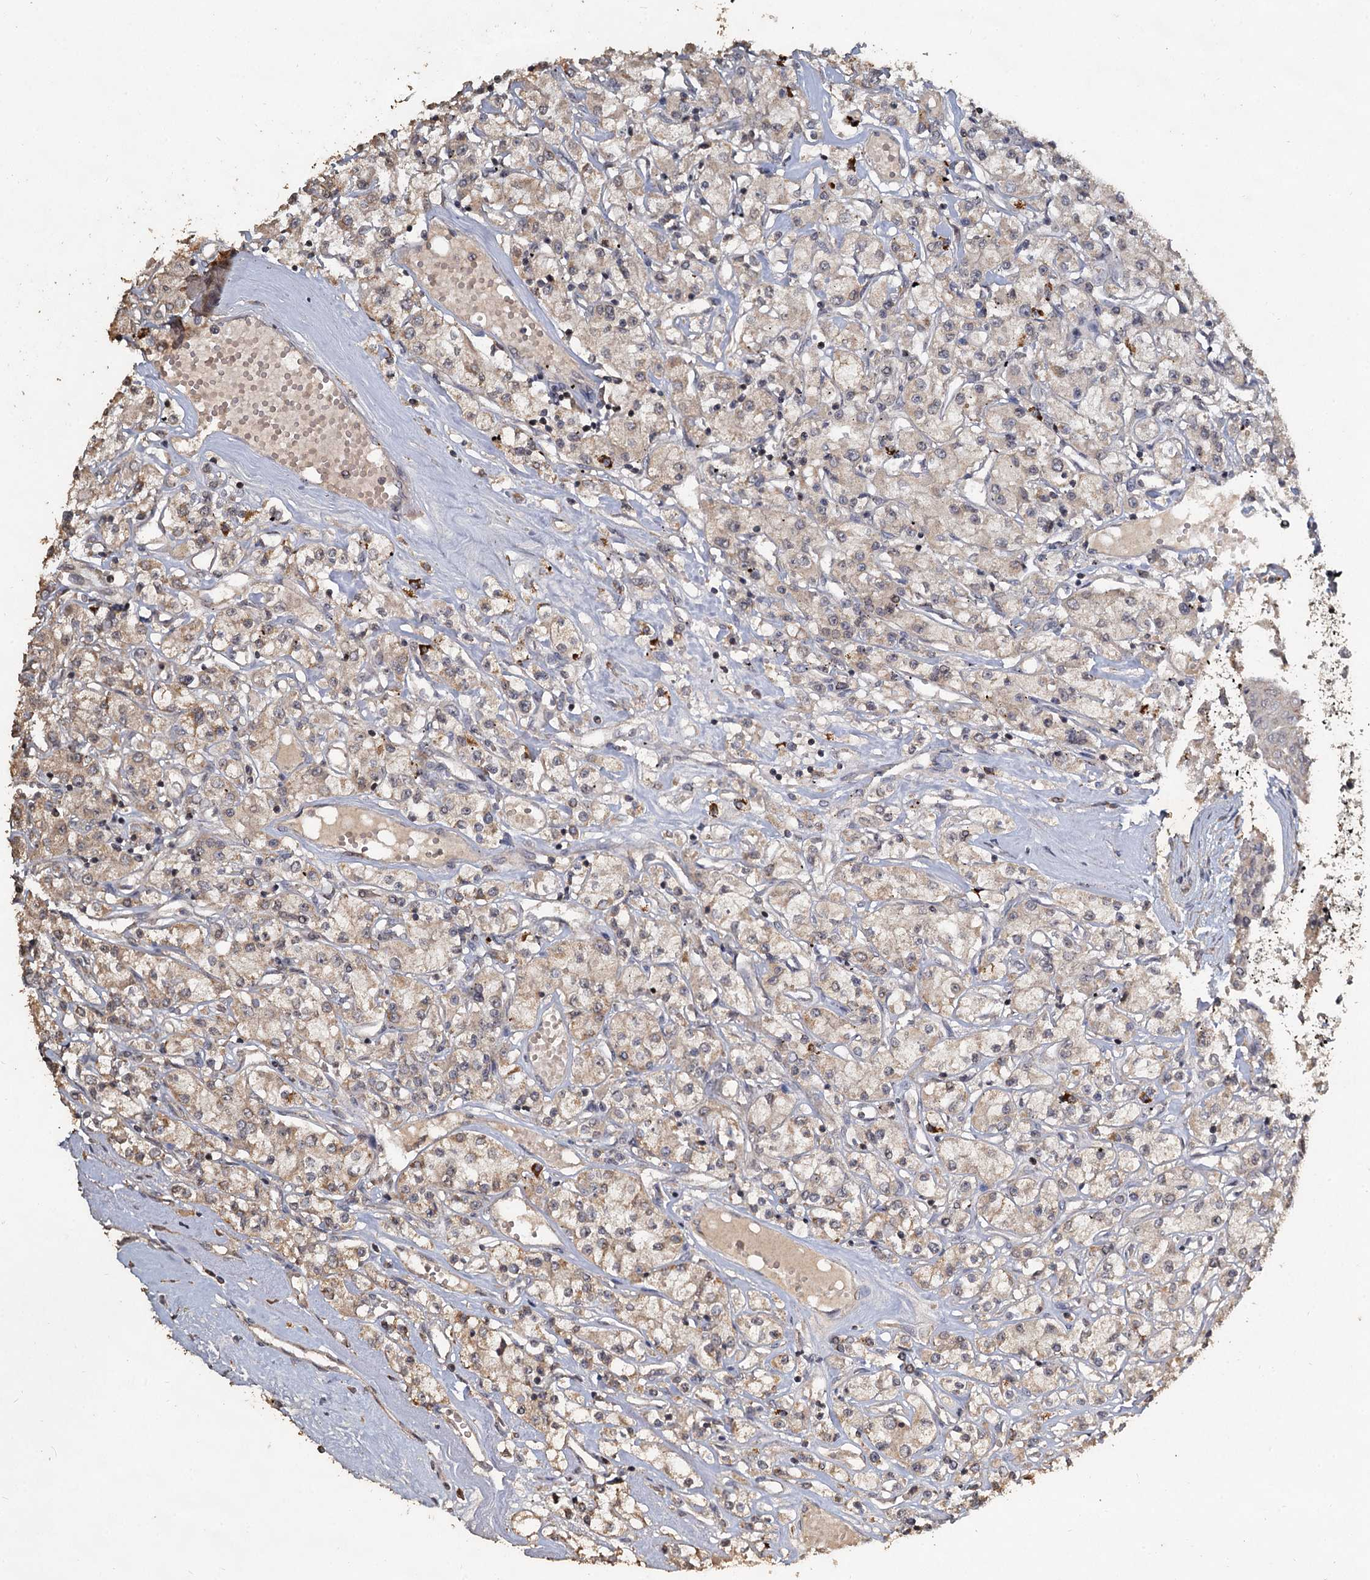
{"staining": {"intensity": "weak", "quantity": "<25%", "location": "cytoplasmic/membranous"}, "tissue": "renal cancer", "cell_type": "Tumor cells", "image_type": "cancer", "snomed": [{"axis": "morphology", "description": "Adenocarcinoma, NOS"}, {"axis": "topography", "description": "Kidney"}], "caption": "Tumor cells are negative for brown protein staining in renal cancer.", "gene": "CCDC61", "patient": {"sex": "female", "age": 59}}